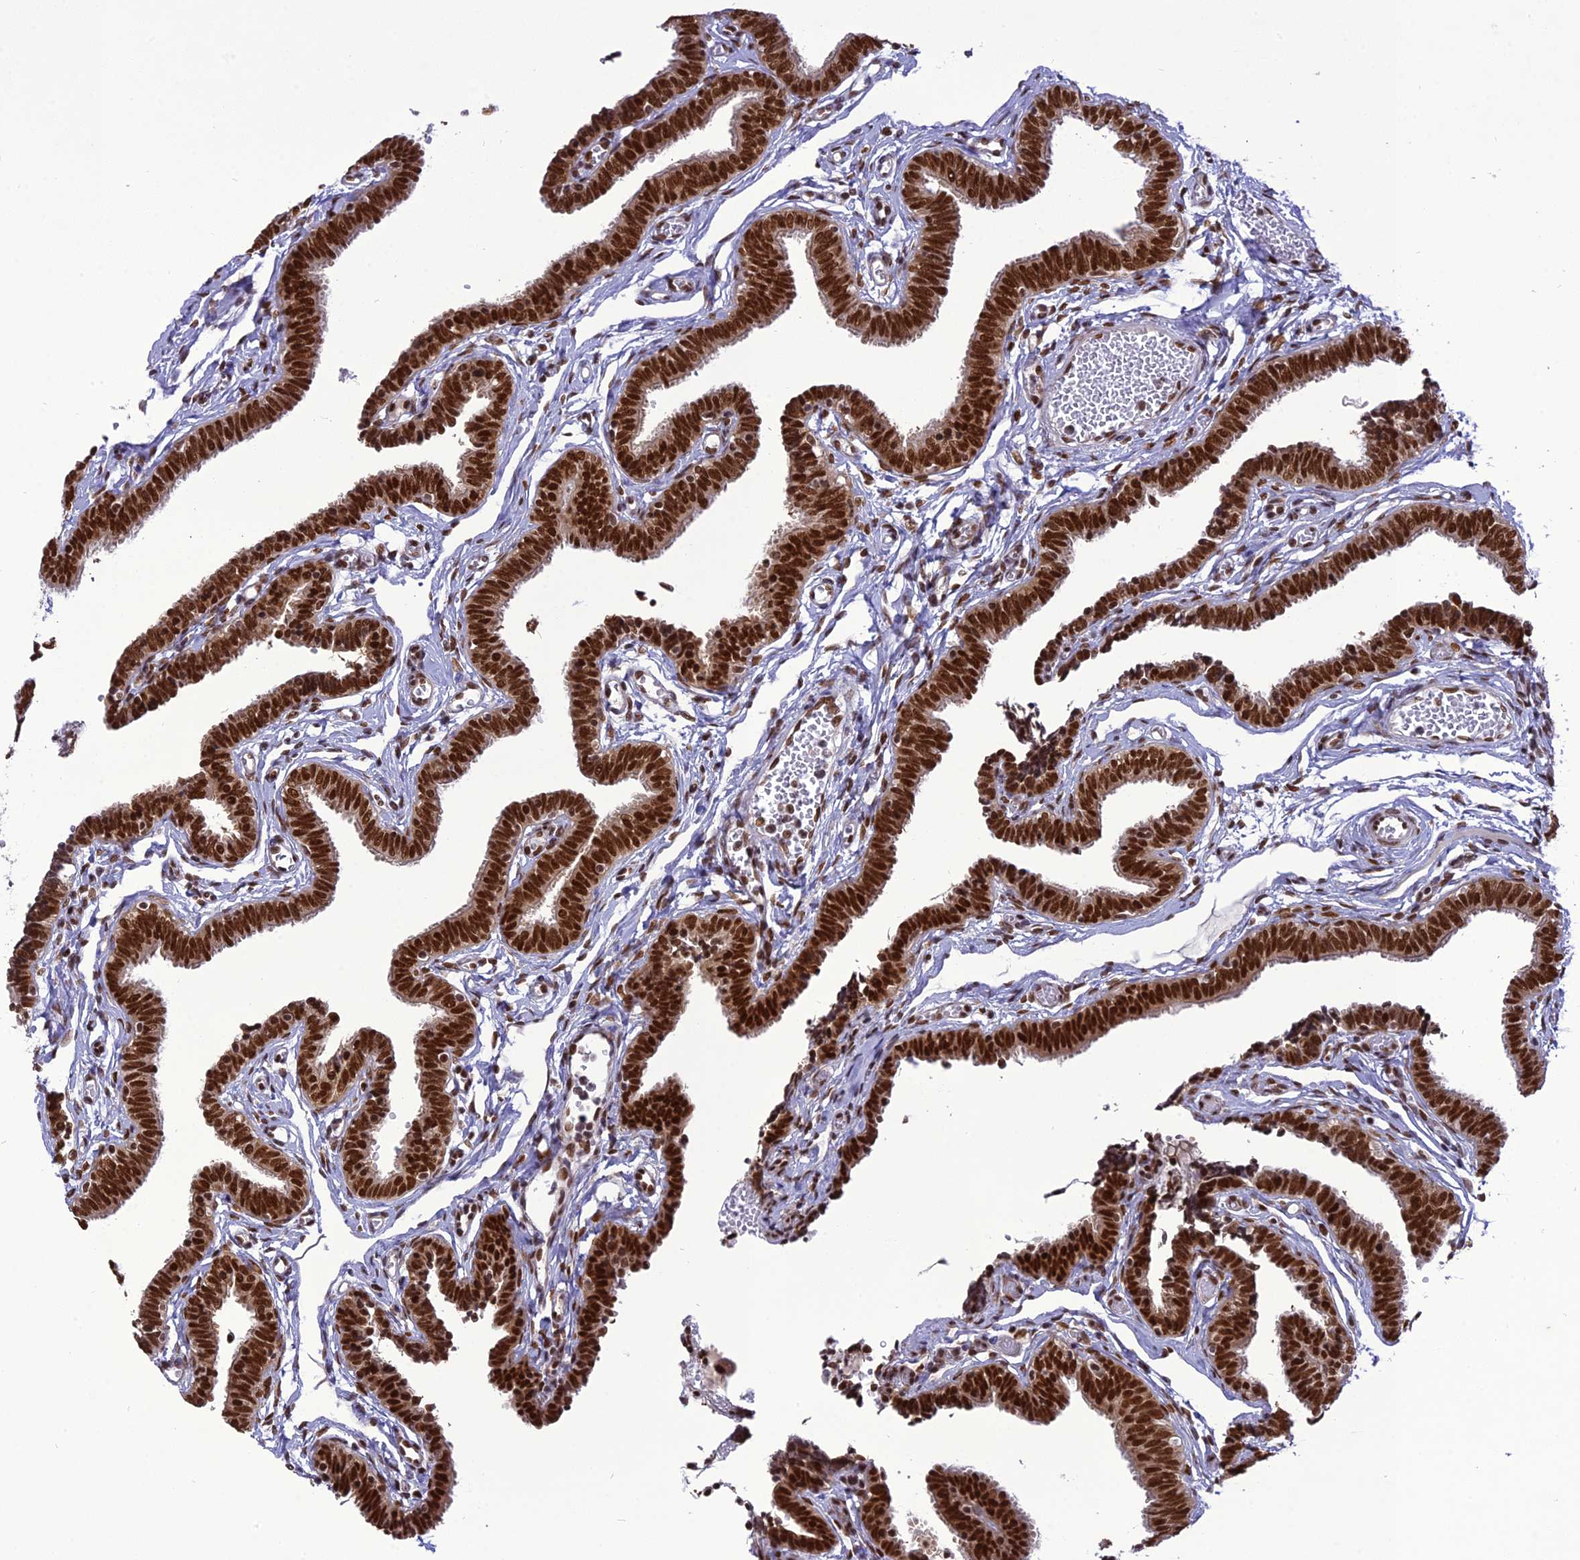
{"staining": {"intensity": "strong", "quantity": ">75%", "location": "nuclear"}, "tissue": "fallopian tube", "cell_type": "Glandular cells", "image_type": "normal", "snomed": [{"axis": "morphology", "description": "Normal tissue, NOS"}, {"axis": "topography", "description": "Fallopian tube"}, {"axis": "topography", "description": "Ovary"}], "caption": "Protein staining displays strong nuclear positivity in approximately >75% of glandular cells in unremarkable fallopian tube.", "gene": "DDX1", "patient": {"sex": "female", "age": 23}}